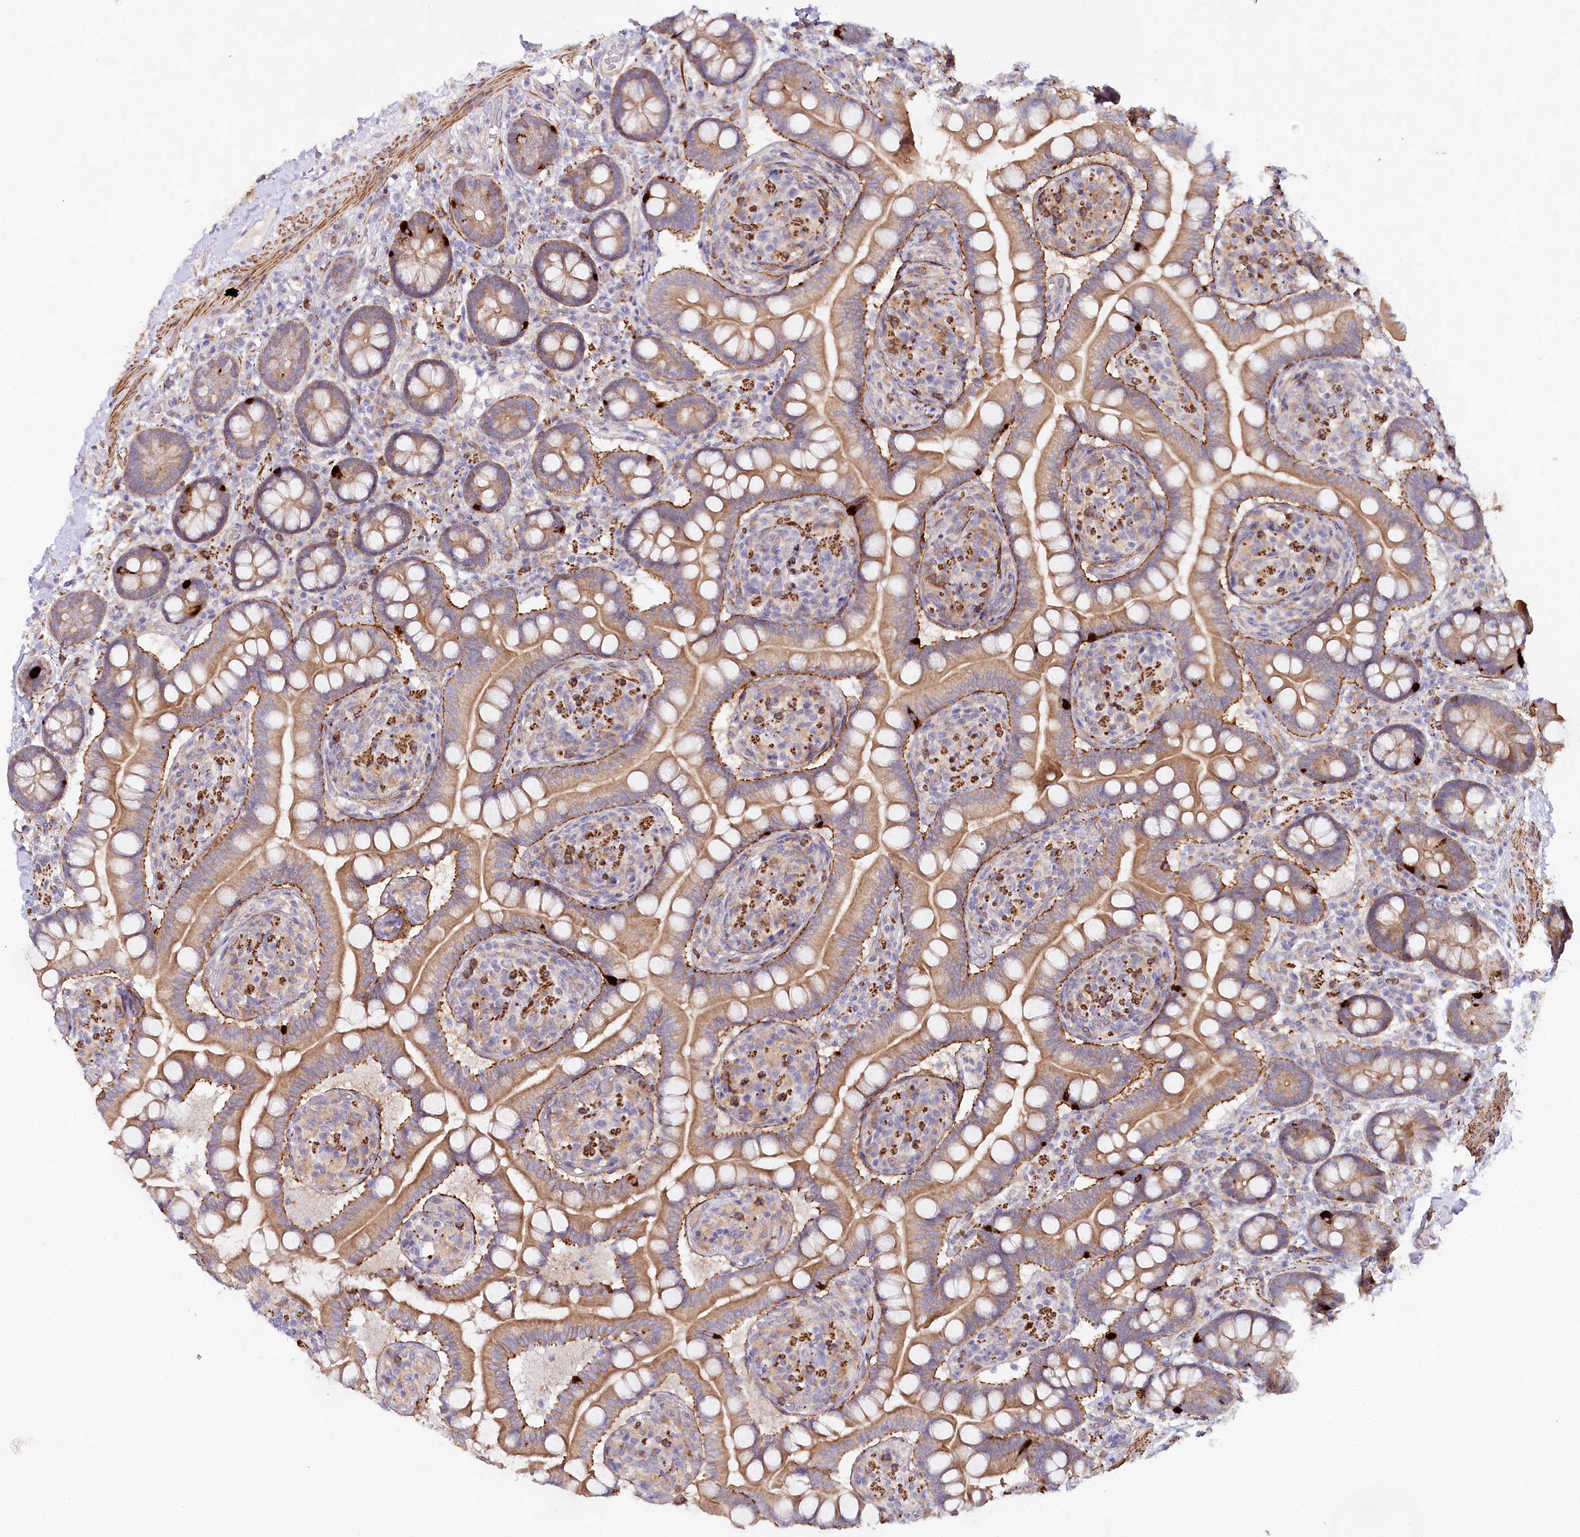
{"staining": {"intensity": "moderate", "quantity": ">75%", "location": "cytoplasmic/membranous"}, "tissue": "small intestine", "cell_type": "Glandular cells", "image_type": "normal", "snomed": [{"axis": "morphology", "description": "Normal tissue, NOS"}, {"axis": "topography", "description": "Small intestine"}], "caption": "Protein staining shows moderate cytoplasmic/membranous positivity in approximately >75% of glandular cells in unremarkable small intestine.", "gene": "ALDH3B1", "patient": {"sex": "female", "age": 64}}